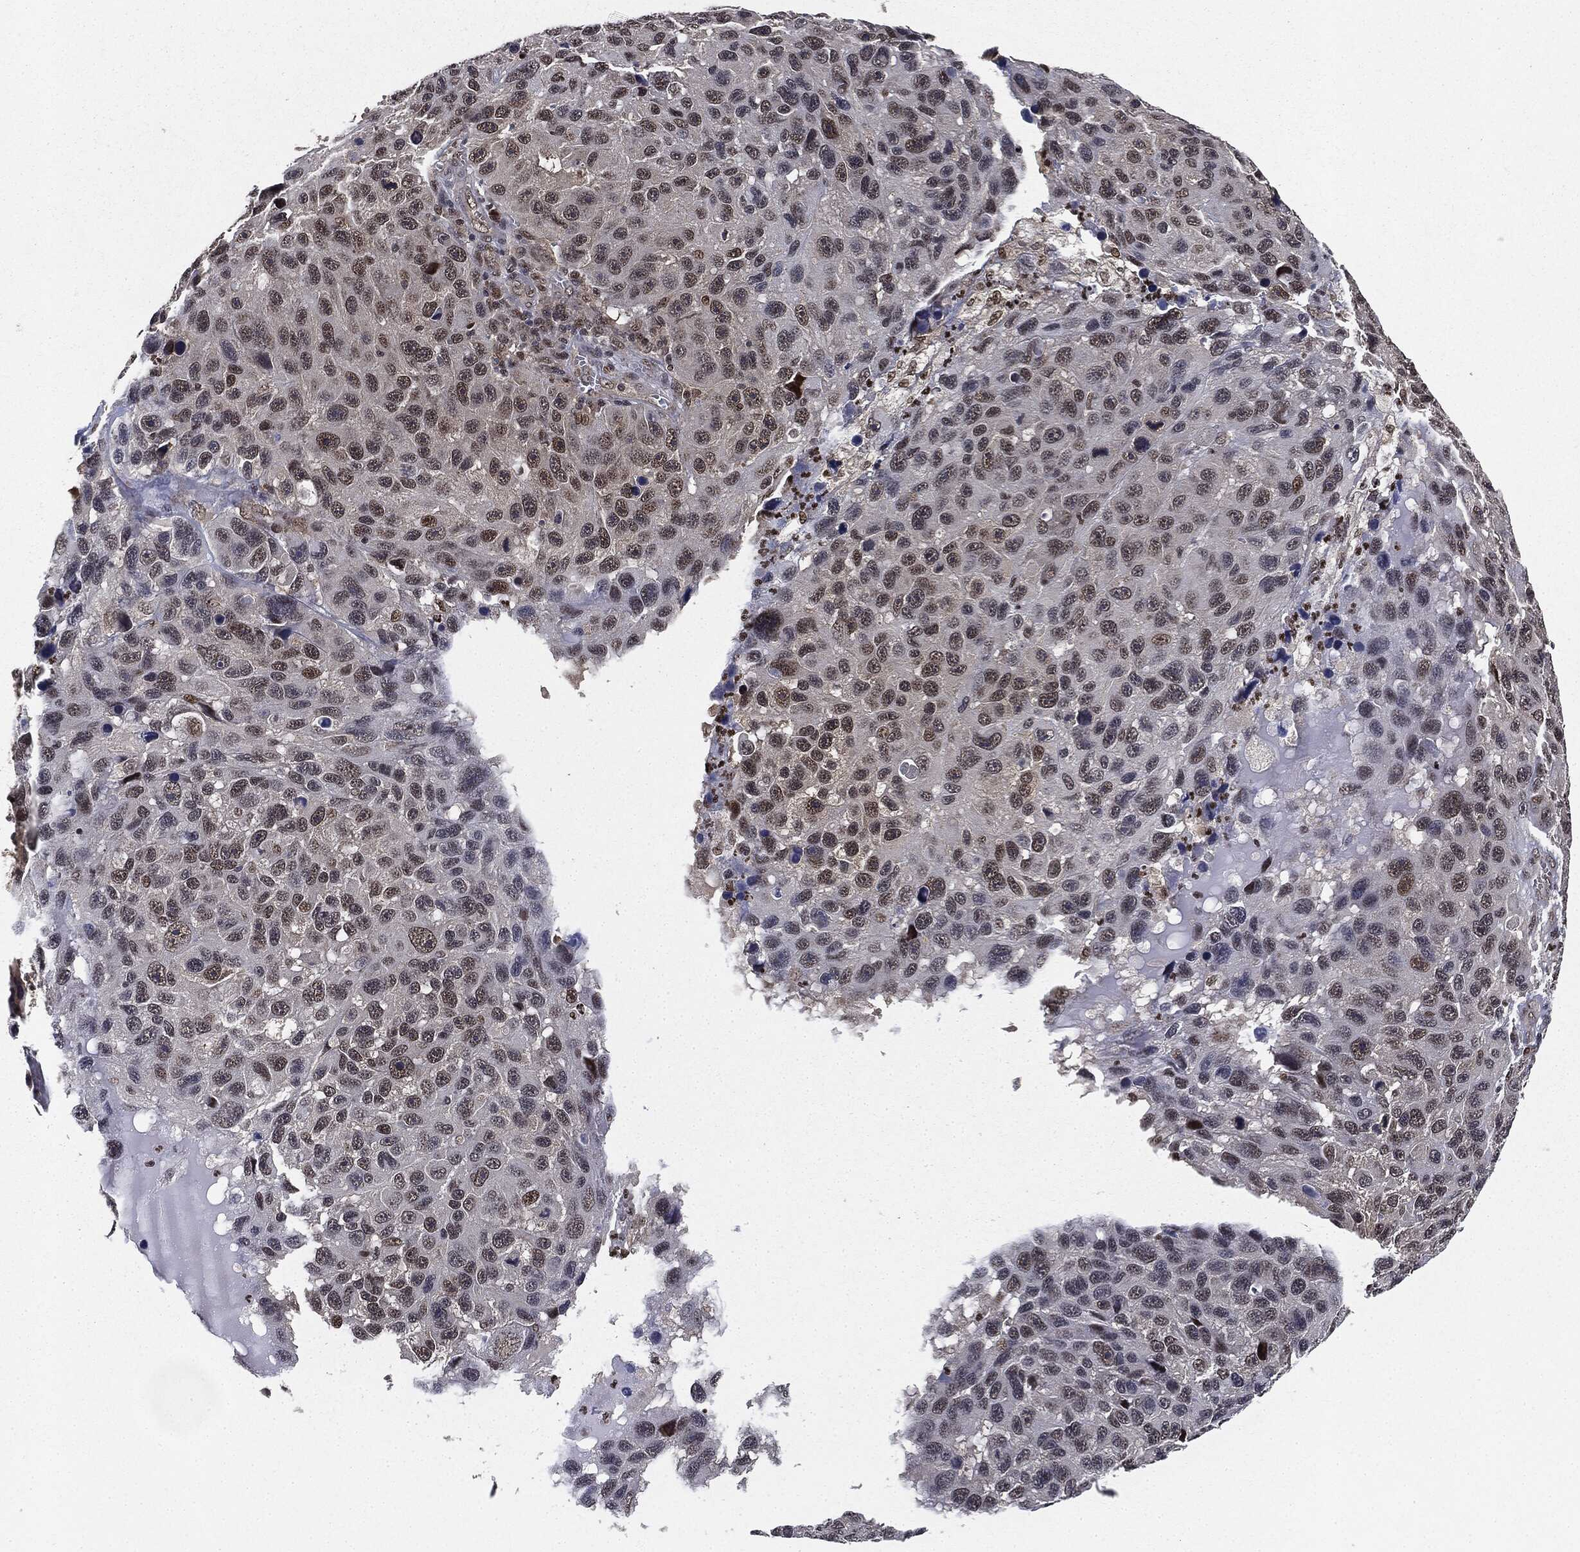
{"staining": {"intensity": "moderate", "quantity": "<25%", "location": "nuclear"}, "tissue": "melanoma", "cell_type": "Tumor cells", "image_type": "cancer", "snomed": [{"axis": "morphology", "description": "Malignant melanoma, NOS"}, {"axis": "topography", "description": "Skin"}], "caption": "About <25% of tumor cells in melanoma reveal moderate nuclear protein staining as visualized by brown immunohistochemical staining.", "gene": "TBC1D22A", "patient": {"sex": "male", "age": 53}}